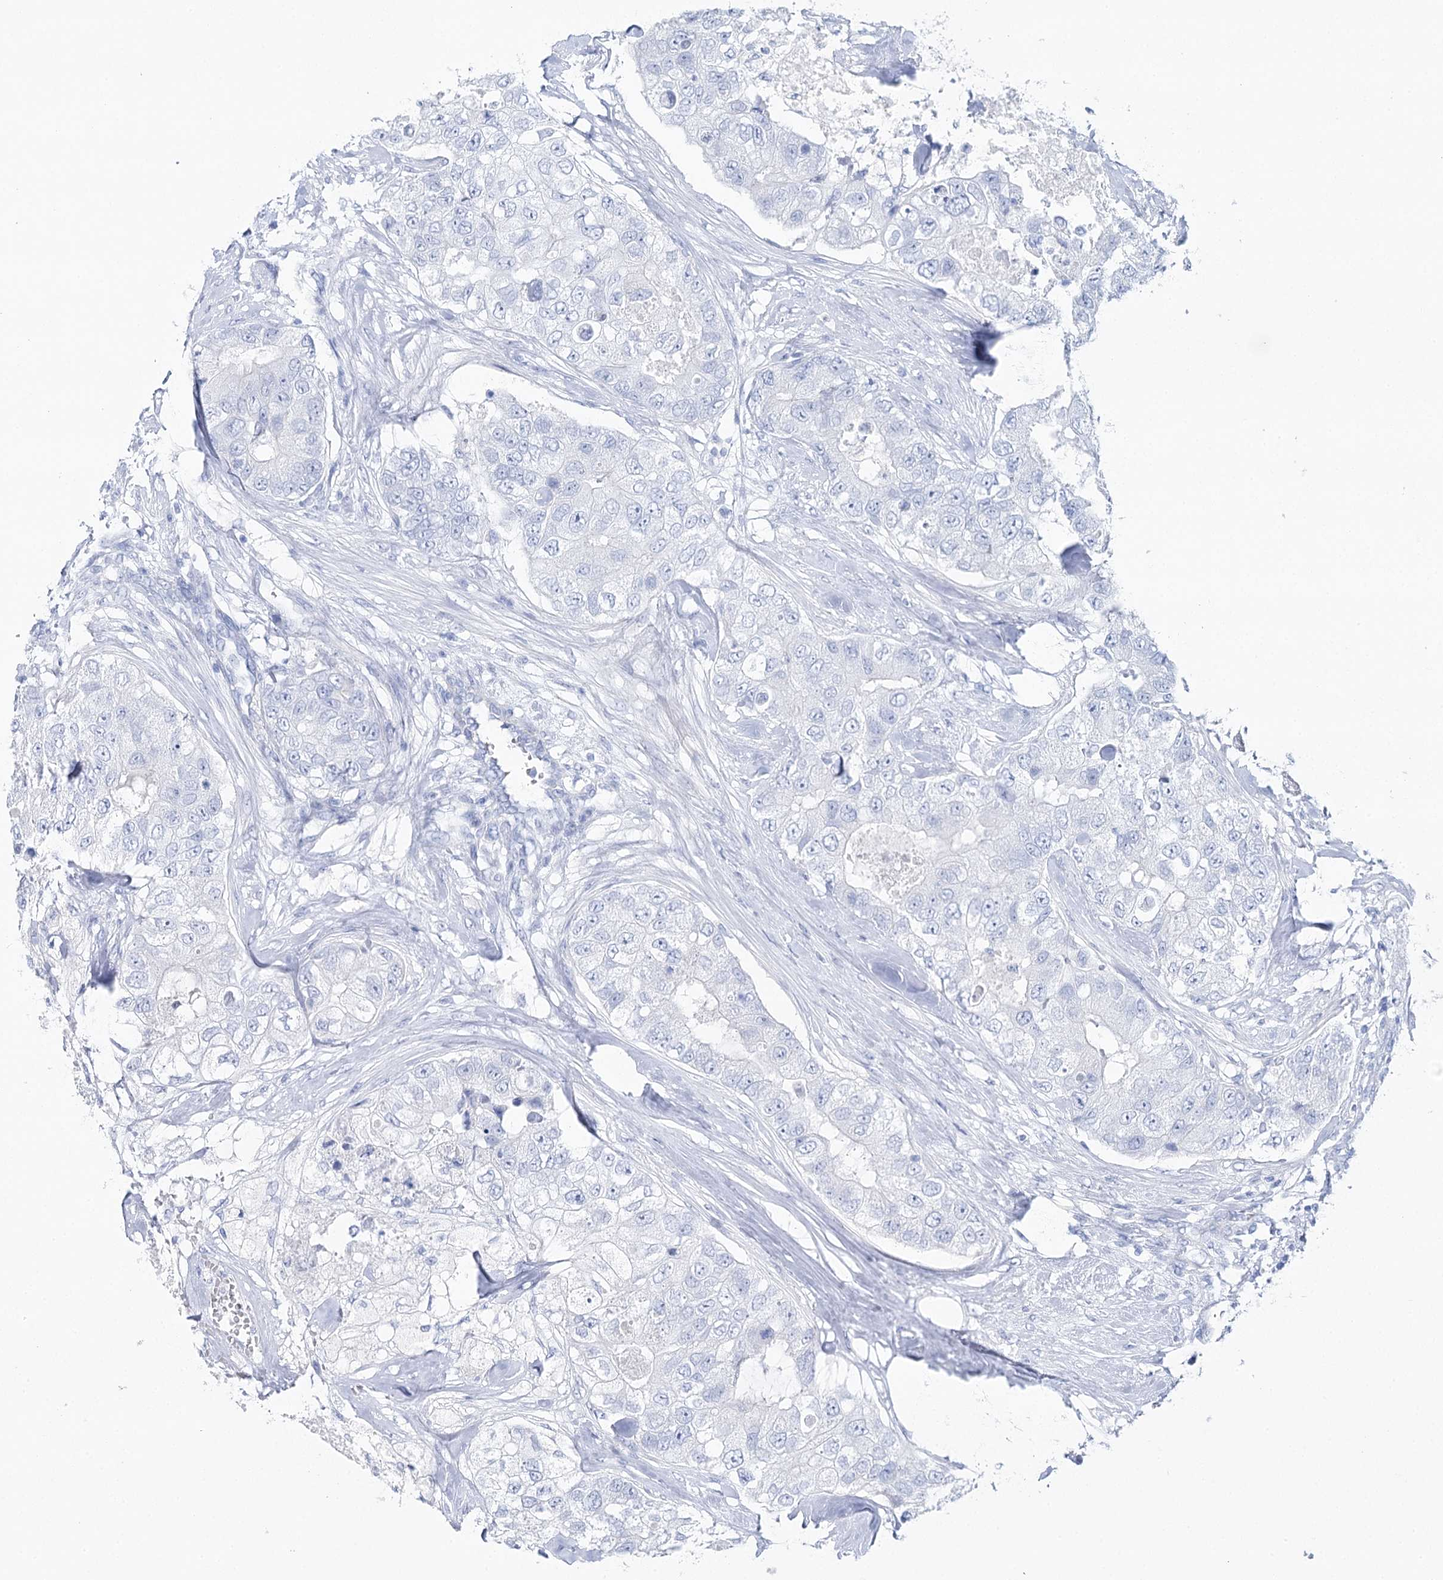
{"staining": {"intensity": "negative", "quantity": "none", "location": "none"}, "tissue": "breast cancer", "cell_type": "Tumor cells", "image_type": "cancer", "snomed": [{"axis": "morphology", "description": "Duct carcinoma"}, {"axis": "topography", "description": "Breast"}], "caption": "High magnification brightfield microscopy of breast cancer (invasive ductal carcinoma) stained with DAB (3,3'-diaminobenzidine) (brown) and counterstained with hematoxylin (blue): tumor cells show no significant positivity. The staining is performed using DAB (3,3'-diaminobenzidine) brown chromogen with nuclei counter-stained in using hematoxylin.", "gene": "CSN3", "patient": {"sex": "female", "age": 62}}